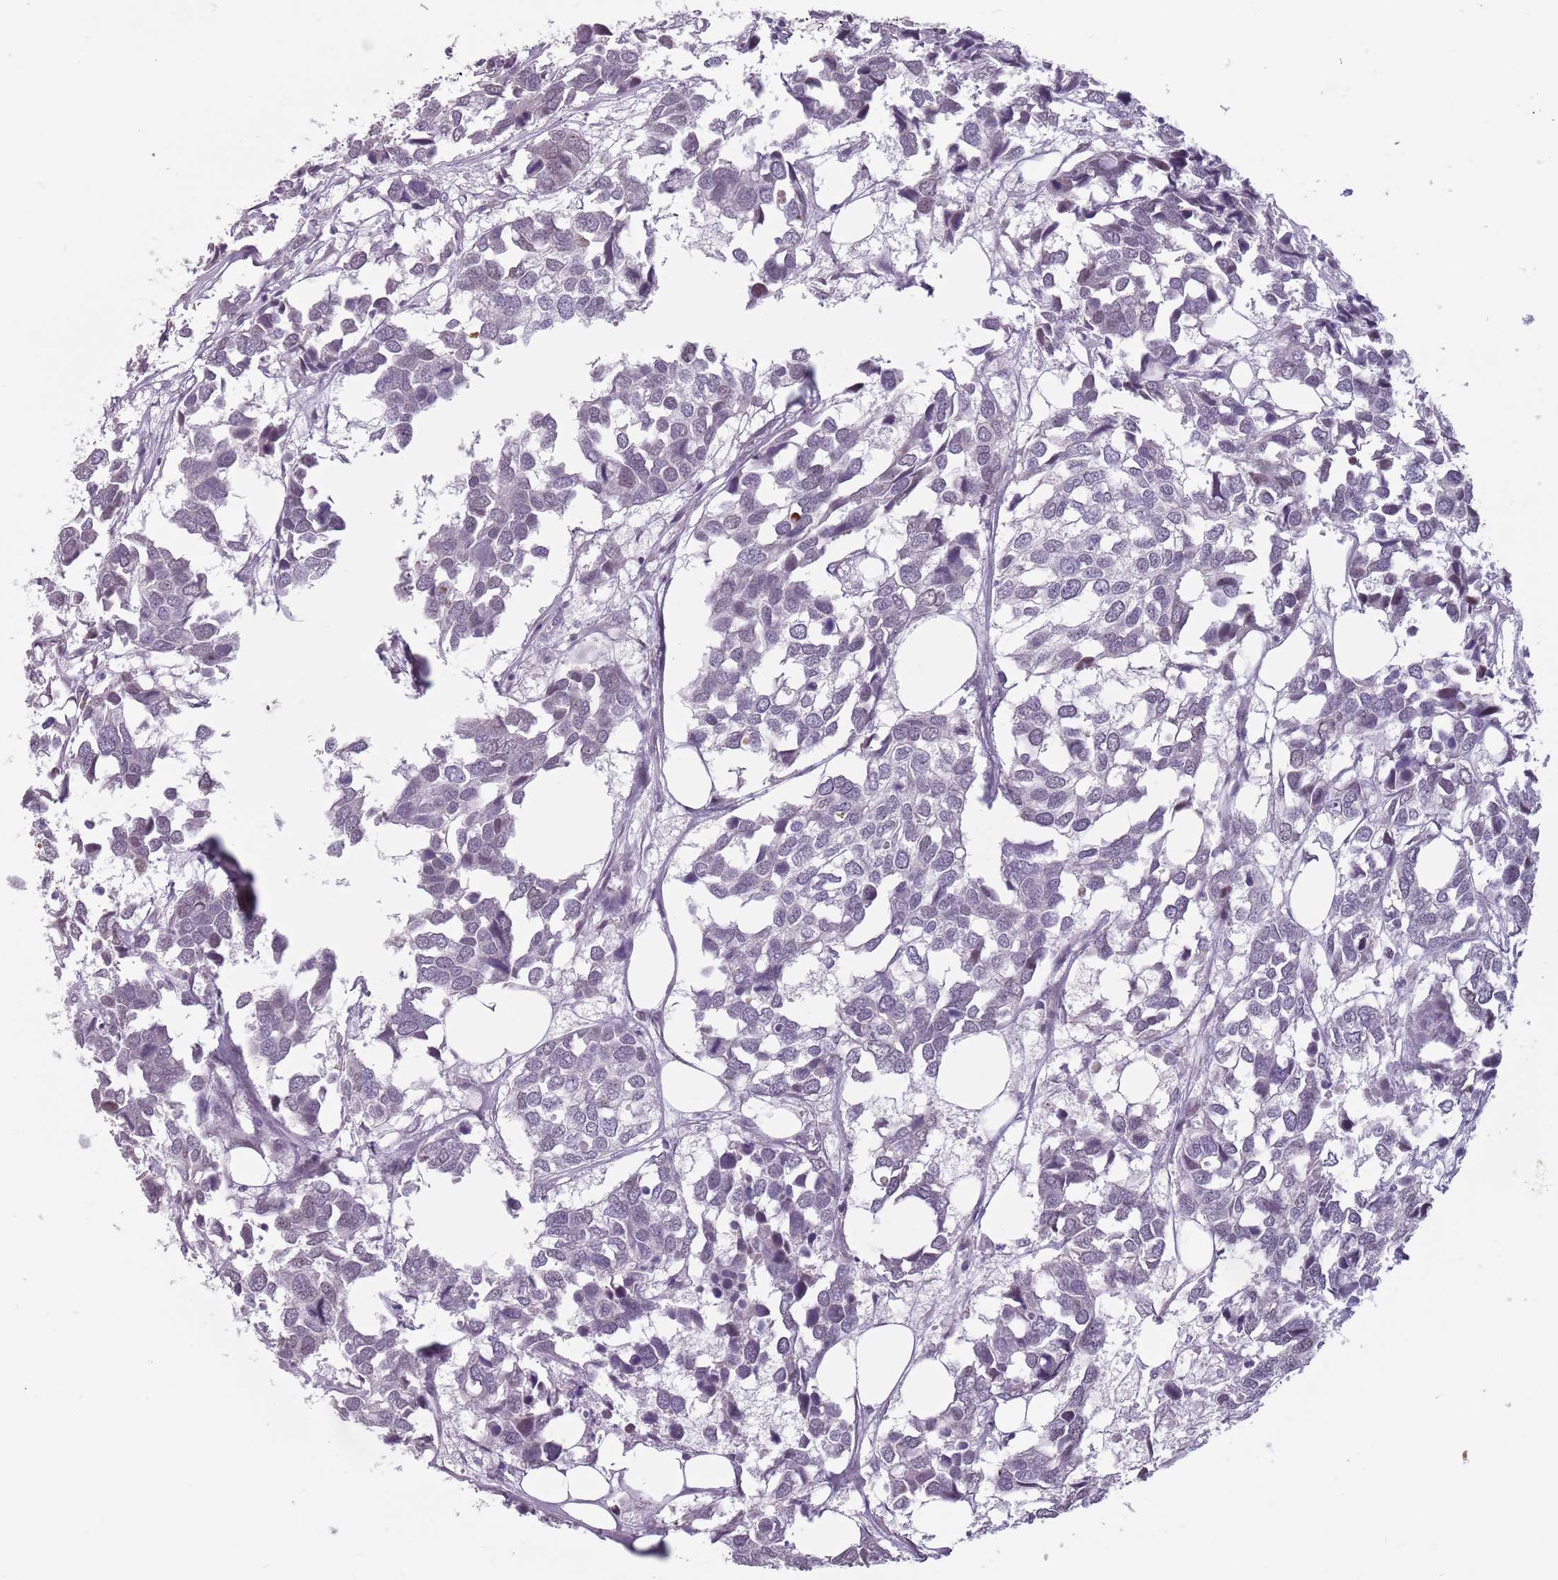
{"staining": {"intensity": "negative", "quantity": "none", "location": "none"}, "tissue": "breast cancer", "cell_type": "Tumor cells", "image_type": "cancer", "snomed": [{"axis": "morphology", "description": "Duct carcinoma"}, {"axis": "topography", "description": "Breast"}], "caption": "IHC micrograph of breast cancer (invasive ductal carcinoma) stained for a protein (brown), which shows no staining in tumor cells. The staining was performed using DAB (3,3'-diaminobenzidine) to visualize the protein expression in brown, while the nuclei were stained in blue with hematoxylin (Magnification: 20x).", "gene": "PTCHD1", "patient": {"sex": "female", "age": 83}}